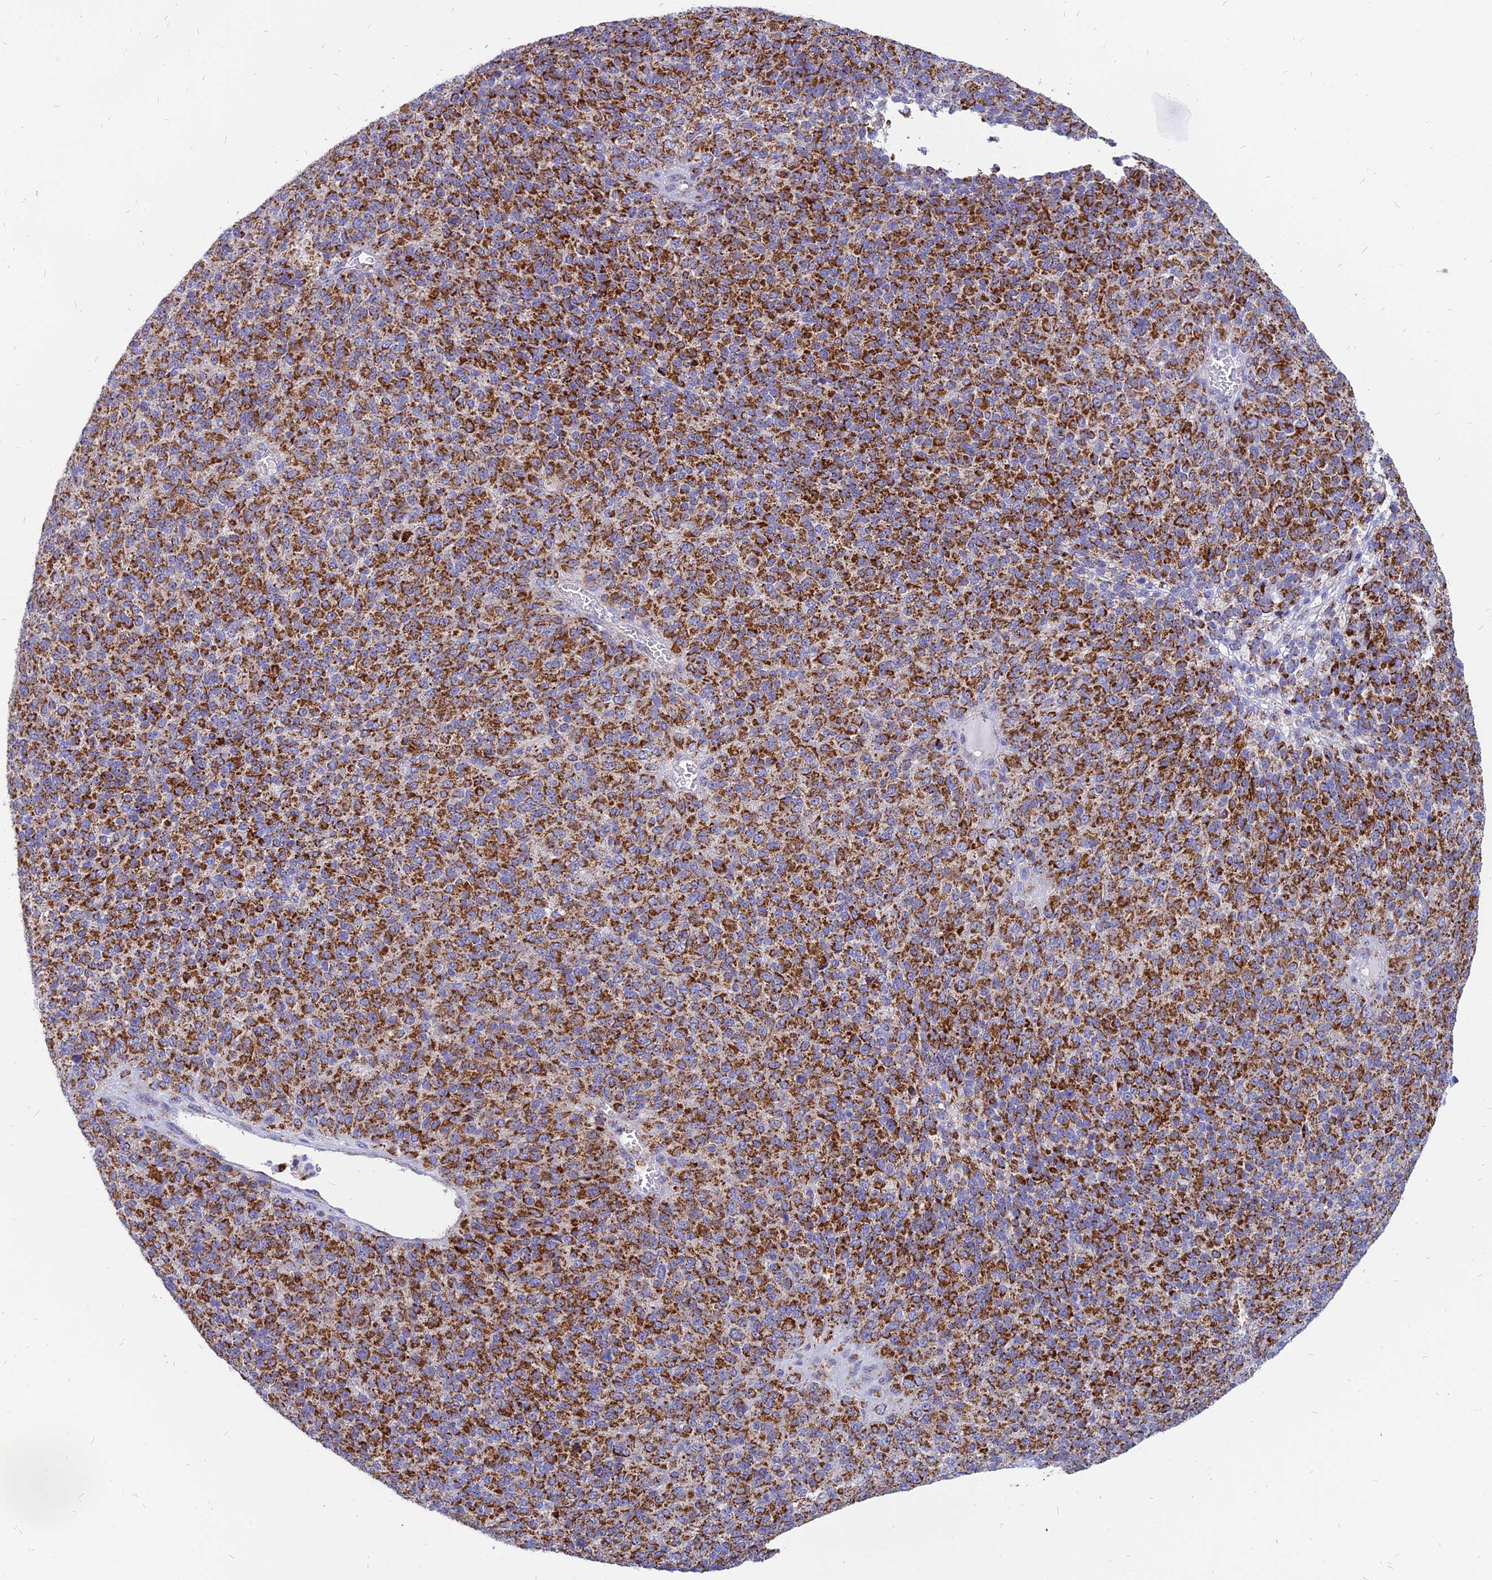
{"staining": {"intensity": "strong", "quantity": ">75%", "location": "cytoplasmic/membranous"}, "tissue": "melanoma", "cell_type": "Tumor cells", "image_type": "cancer", "snomed": [{"axis": "morphology", "description": "Malignant melanoma, Metastatic site"}, {"axis": "topography", "description": "Brain"}], "caption": "Human malignant melanoma (metastatic site) stained for a protein (brown) demonstrates strong cytoplasmic/membranous positive staining in about >75% of tumor cells.", "gene": "PACC1", "patient": {"sex": "female", "age": 56}}